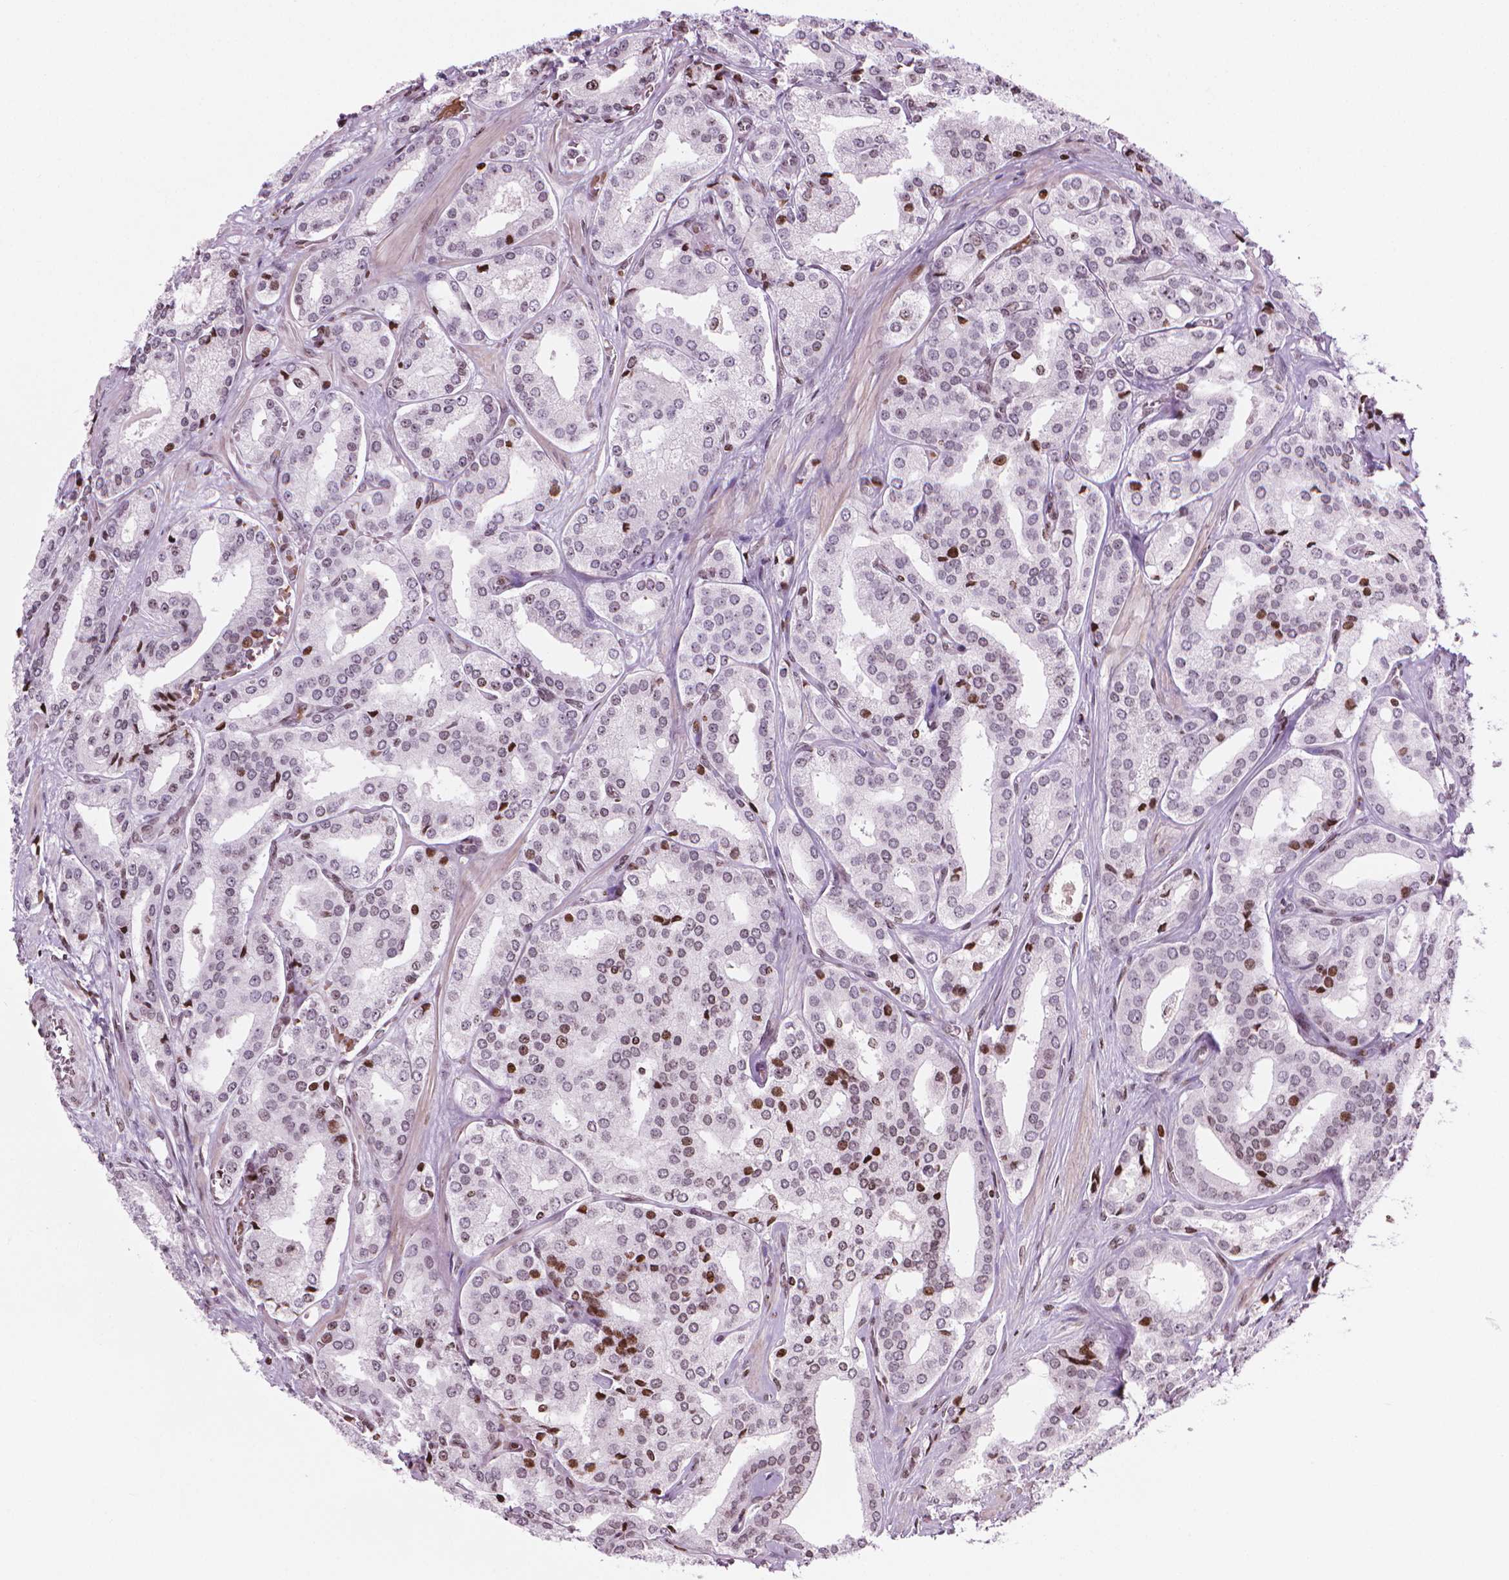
{"staining": {"intensity": "moderate", "quantity": "<25%", "location": "nuclear"}, "tissue": "prostate cancer", "cell_type": "Tumor cells", "image_type": "cancer", "snomed": [{"axis": "morphology", "description": "Adenocarcinoma, Low grade"}, {"axis": "topography", "description": "Prostate"}], "caption": "Low-grade adenocarcinoma (prostate) tissue shows moderate nuclear staining in about <25% of tumor cells, visualized by immunohistochemistry.", "gene": "PIP4K2A", "patient": {"sex": "male", "age": 56}}